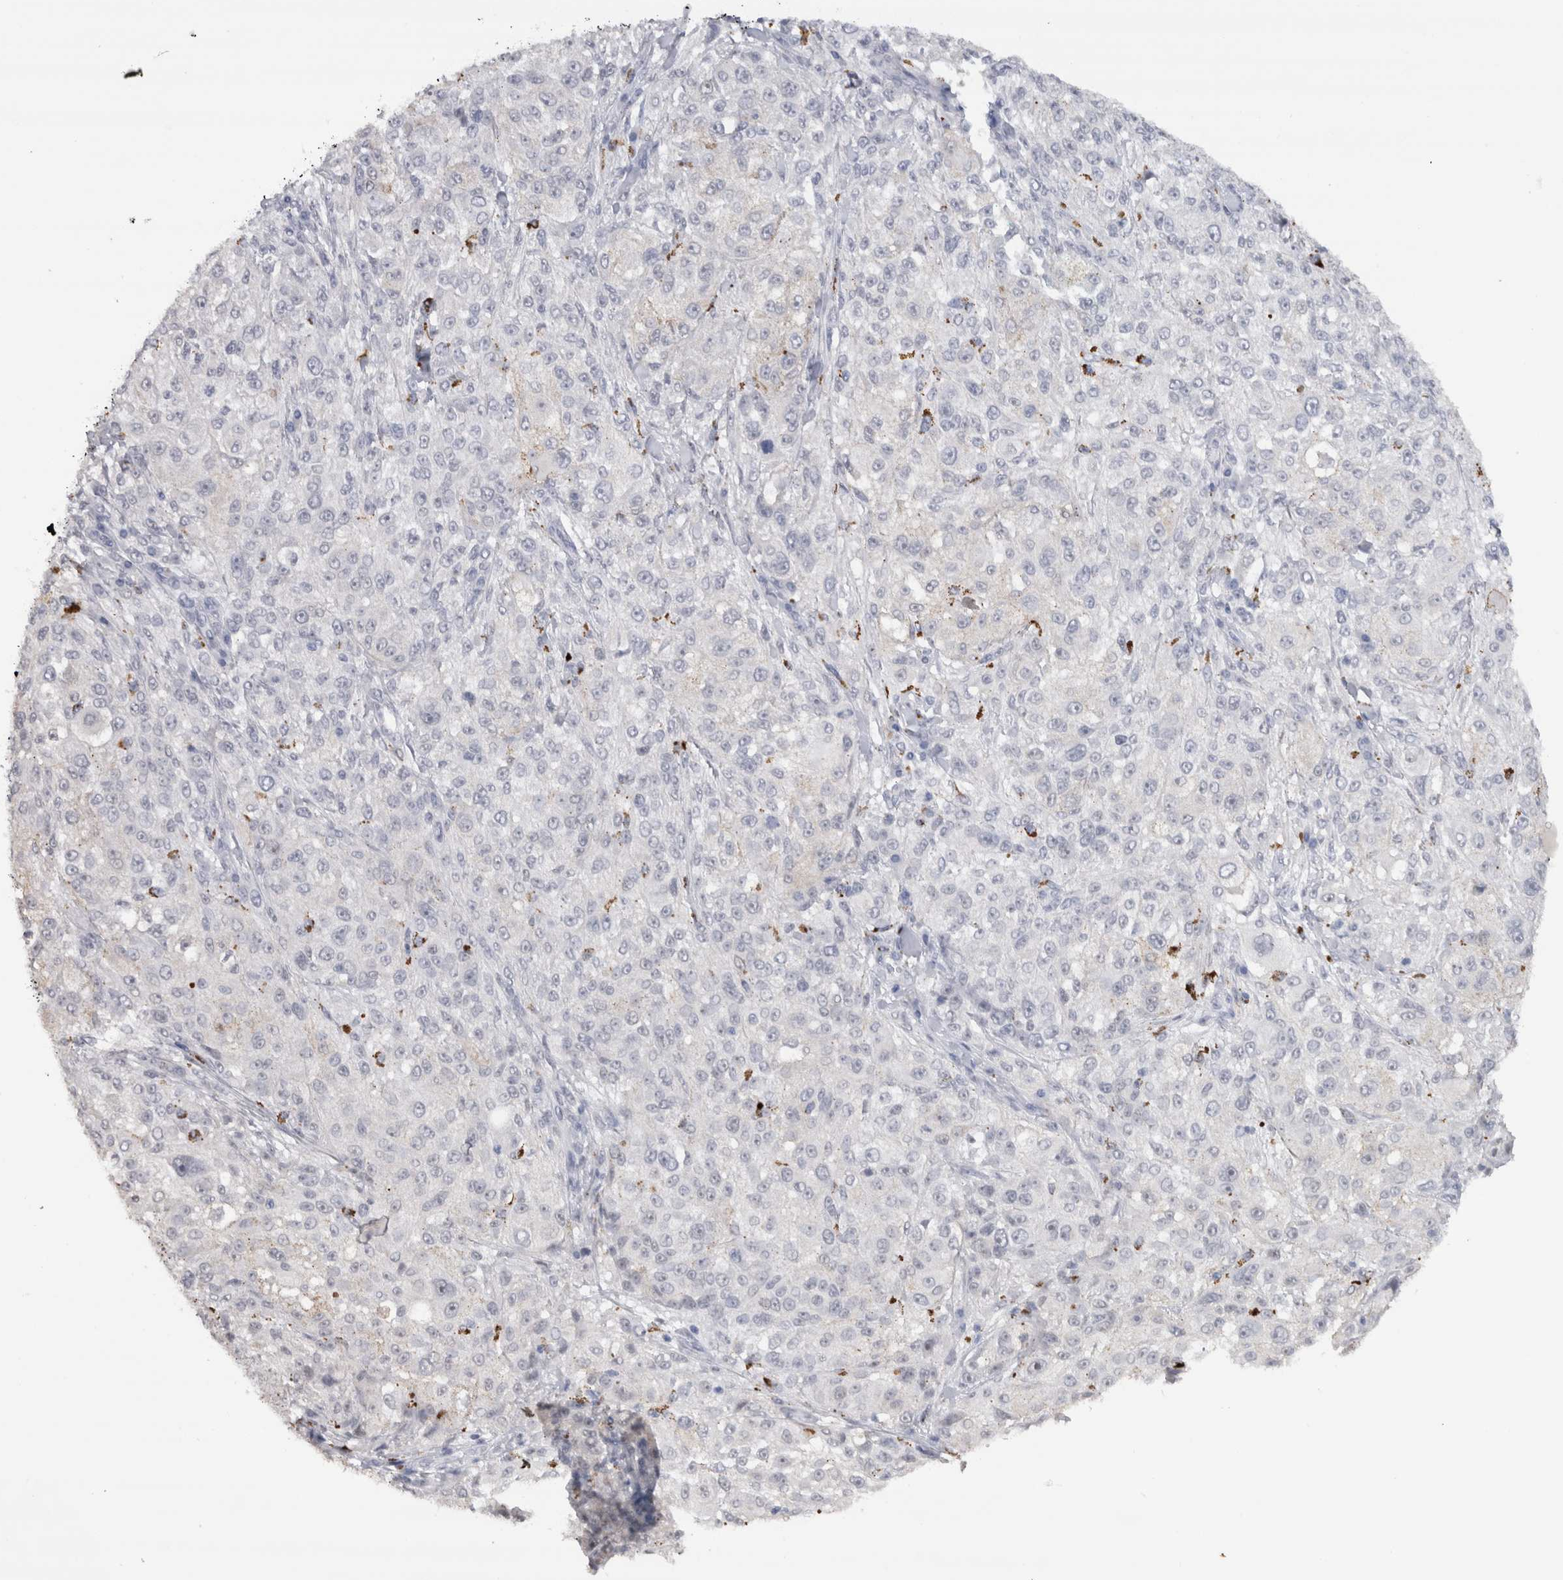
{"staining": {"intensity": "negative", "quantity": "none", "location": "none"}, "tissue": "melanoma", "cell_type": "Tumor cells", "image_type": "cancer", "snomed": [{"axis": "morphology", "description": "Necrosis, NOS"}, {"axis": "morphology", "description": "Malignant melanoma, NOS"}, {"axis": "topography", "description": "Skin"}], "caption": "Immunohistochemistry (IHC) of human malignant melanoma exhibits no expression in tumor cells.", "gene": "CDH17", "patient": {"sex": "female", "age": 87}}